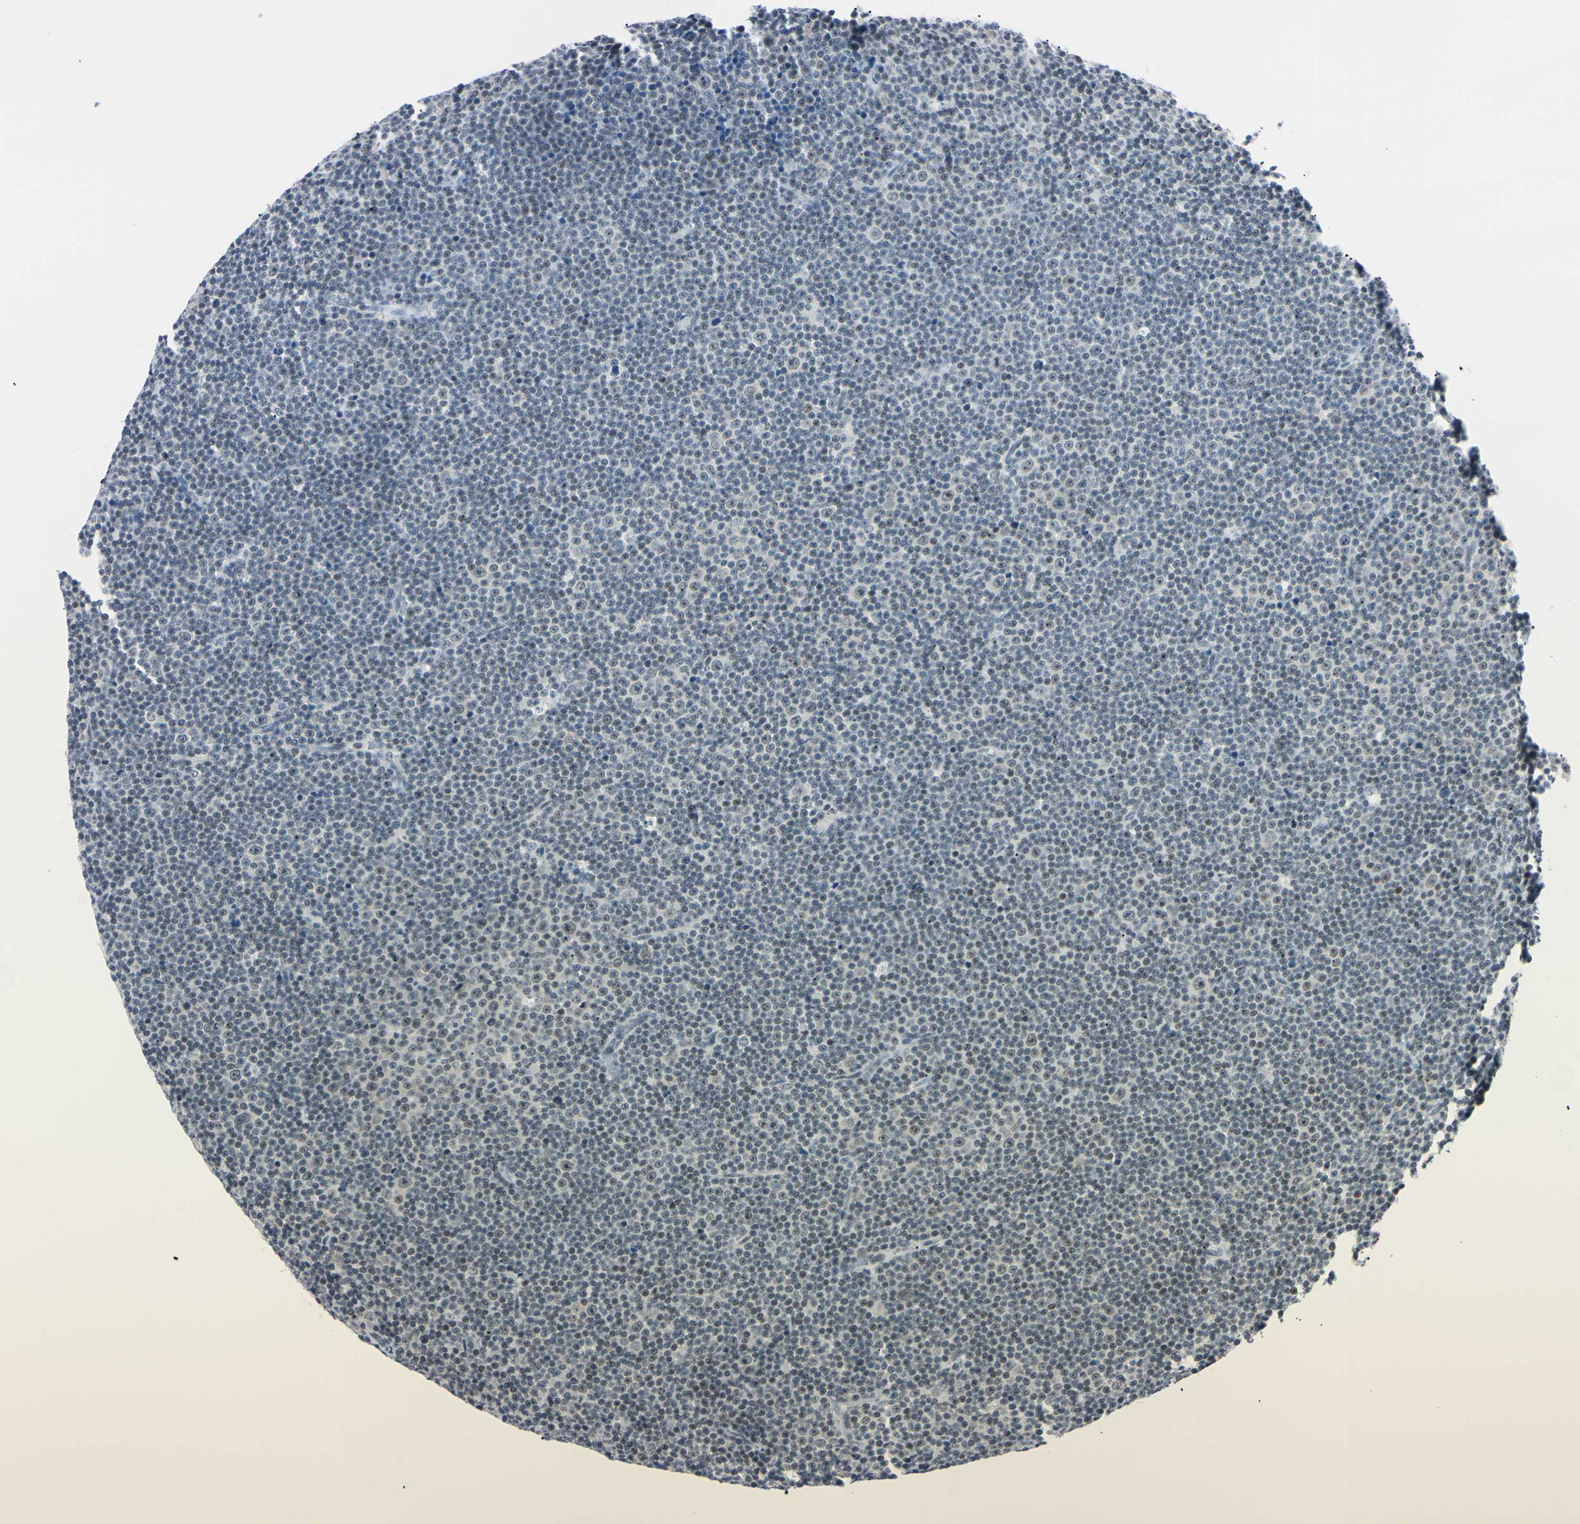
{"staining": {"intensity": "negative", "quantity": "none", "location": "none"}, "tissue": "lymphoma", "cell_type": "Tumor cells", "image_type": "cancer", "snomed": [{"axis": "morphology", "description": "Malignant lymphoma, non-Hodgkin's type, Low grade"}, {"axis": "topography", "description": "Lymph node"}], "caption": "High power microscopy micrograph of an IHC photomicrograph of lymphoma, revealing no significant expression in tumor cells.", "gene": "C1orf174", "patient": {"sex": "female", "age": 67}}